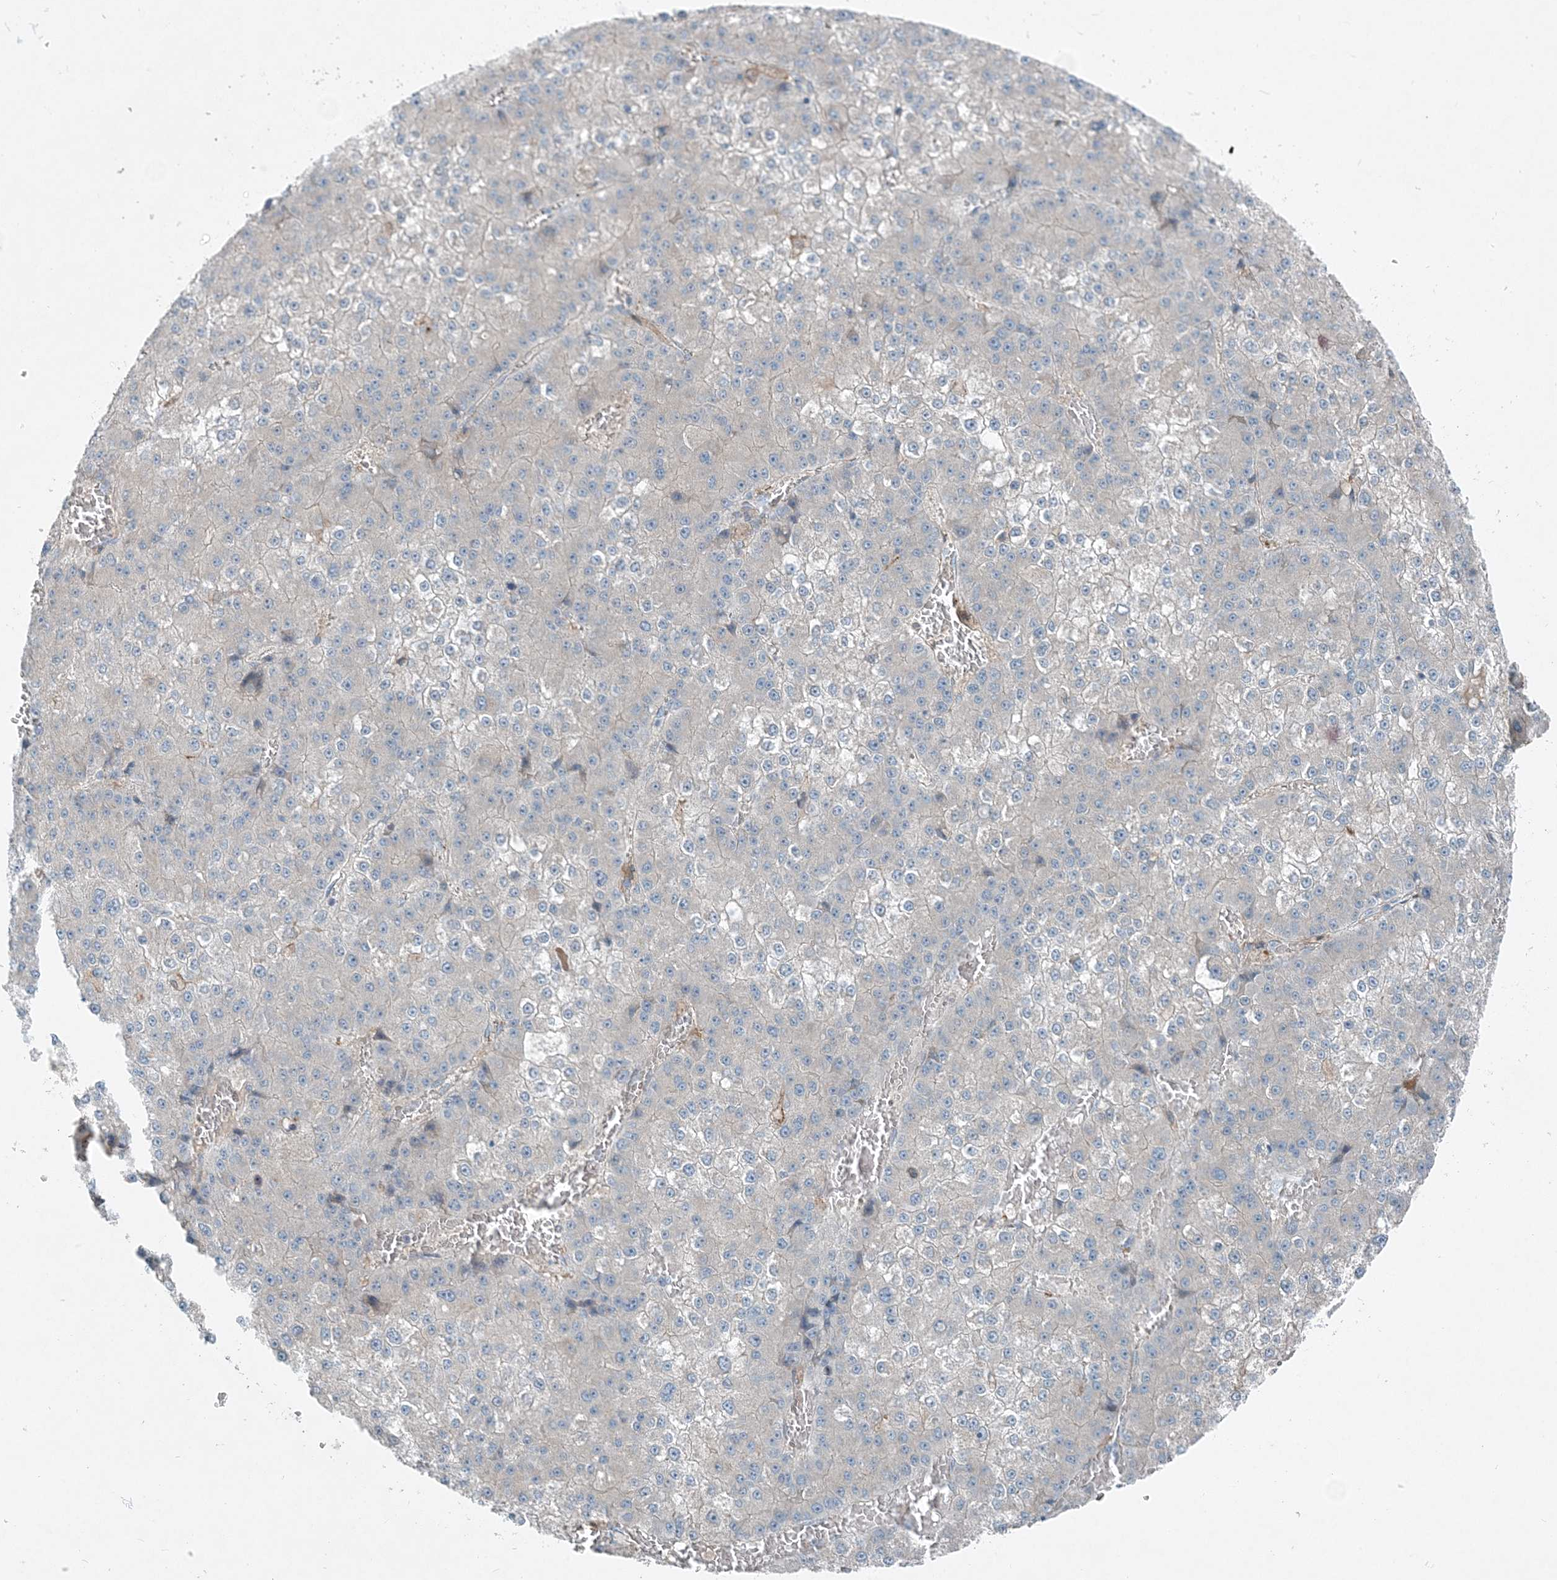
{"staining": {"intensity": "negative", "quantity": "none", "location": "none"}, "tissue": "liver cancer", "cell_type": "Tumor cells", "image_type": "cancer", "snomed": [{"axis": "morphology", "description": "Carcinoma, Hepatocellular, NOS"}, {"axis": "topography", "description": "Liver"}], "caption": "This histopathology image is of liver cancer stained with immunohistochemistry (IHC) to label a protein in brown with the nuclei are counter-stained blue. There is no staining in tumor cells.", "gene": "ARMH1", "patient": {"sex": "female", "age": 73}}